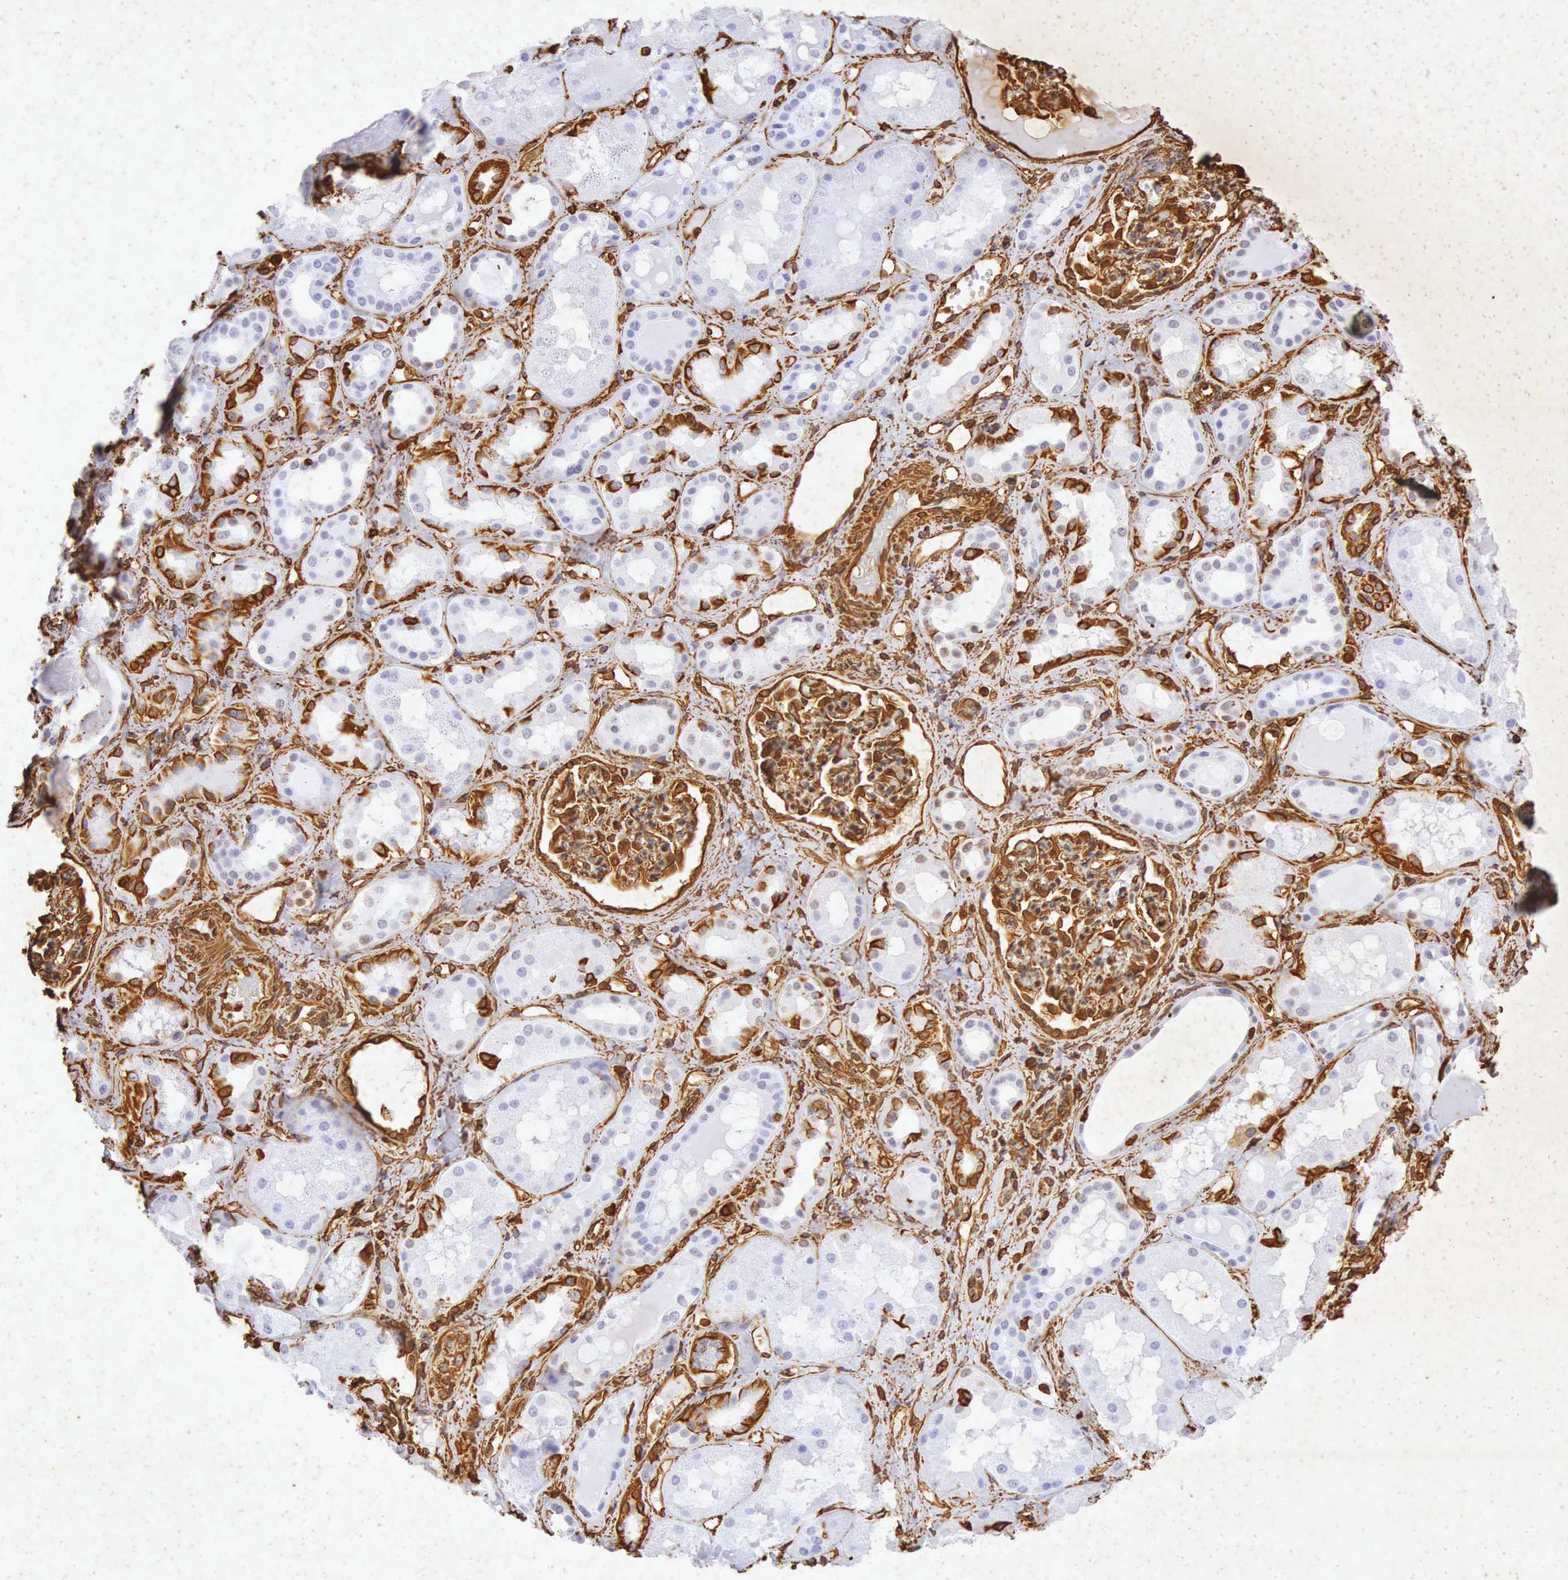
{"staining": {"intensity": "strong", "quantity": ">75%", "location": "cytoplasmic/membranous"}, "tissue": "kidney", "cell_type": "Cells in glomeruli", "image_type": "normal", "snomed": [{"axis": "morphology", "description": "Normal tissue, NOS"}, {"axis": "topography", "description": "Kidney"}], "caption": "Protein expression analysis of unremarkable kidney exhibits strong cytoplasmic/membranous expression in approximately >75% of cells in glomeruli.", "gene": "VIM", "patient": {"sex": "male", "age": 36}}